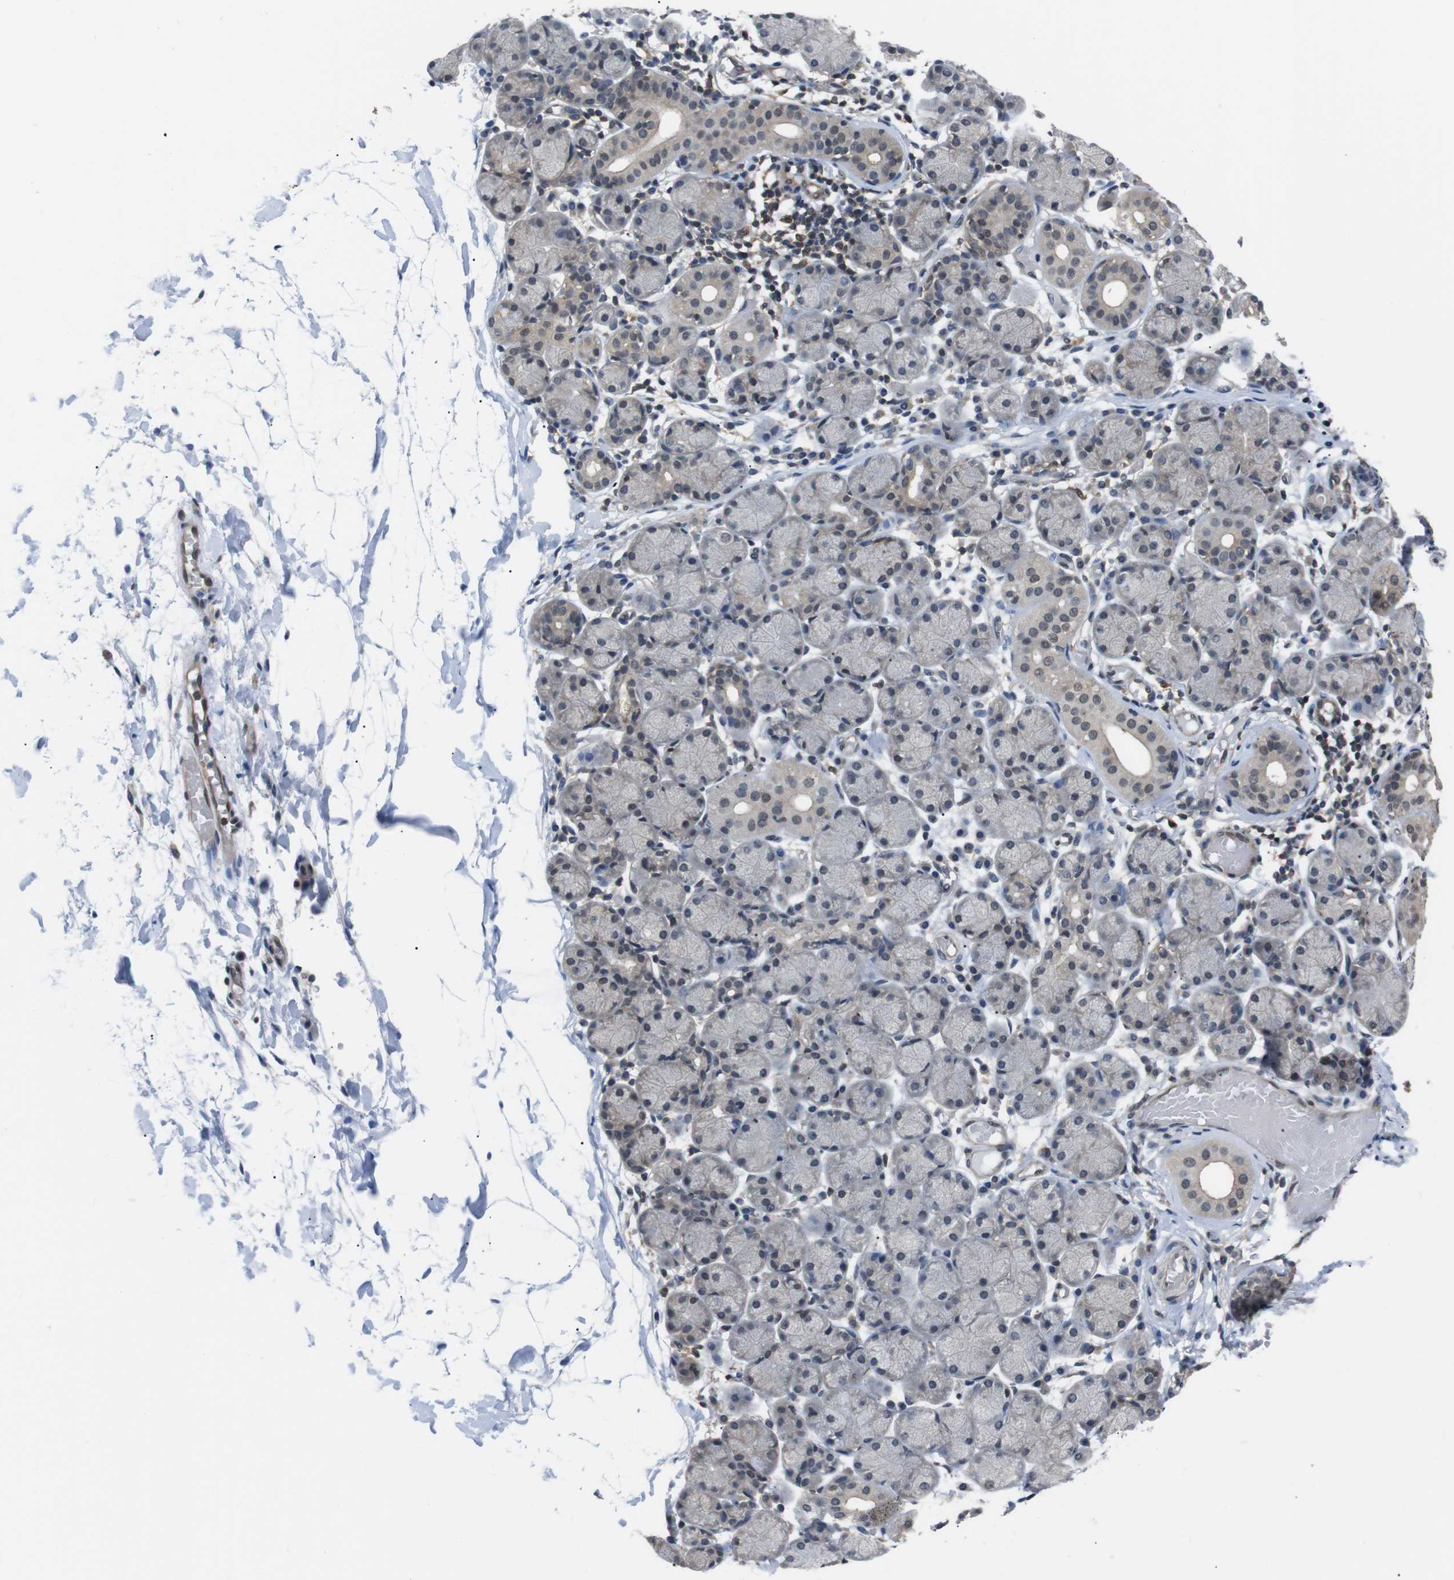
{"staining": {"intensity": "weak", "quantity": "<25%", "location": "cytoplasmic/membranous"}, "tissue": "salivary gland", "cell_type": "Glandular cells", "image_type": "normal", "snomed": [{"axis": "morphology", "description": "Normal tissue, NOS"}, {"axis": "topography", "description": "Salivary gland"}], "caption": "A high-resolution micrograph shows IHC staining of normal salivary gland, which displays no significant staining in glandular cells.", "gene": "UBXN1", "patient": {"sex": "female", "age": 24}}